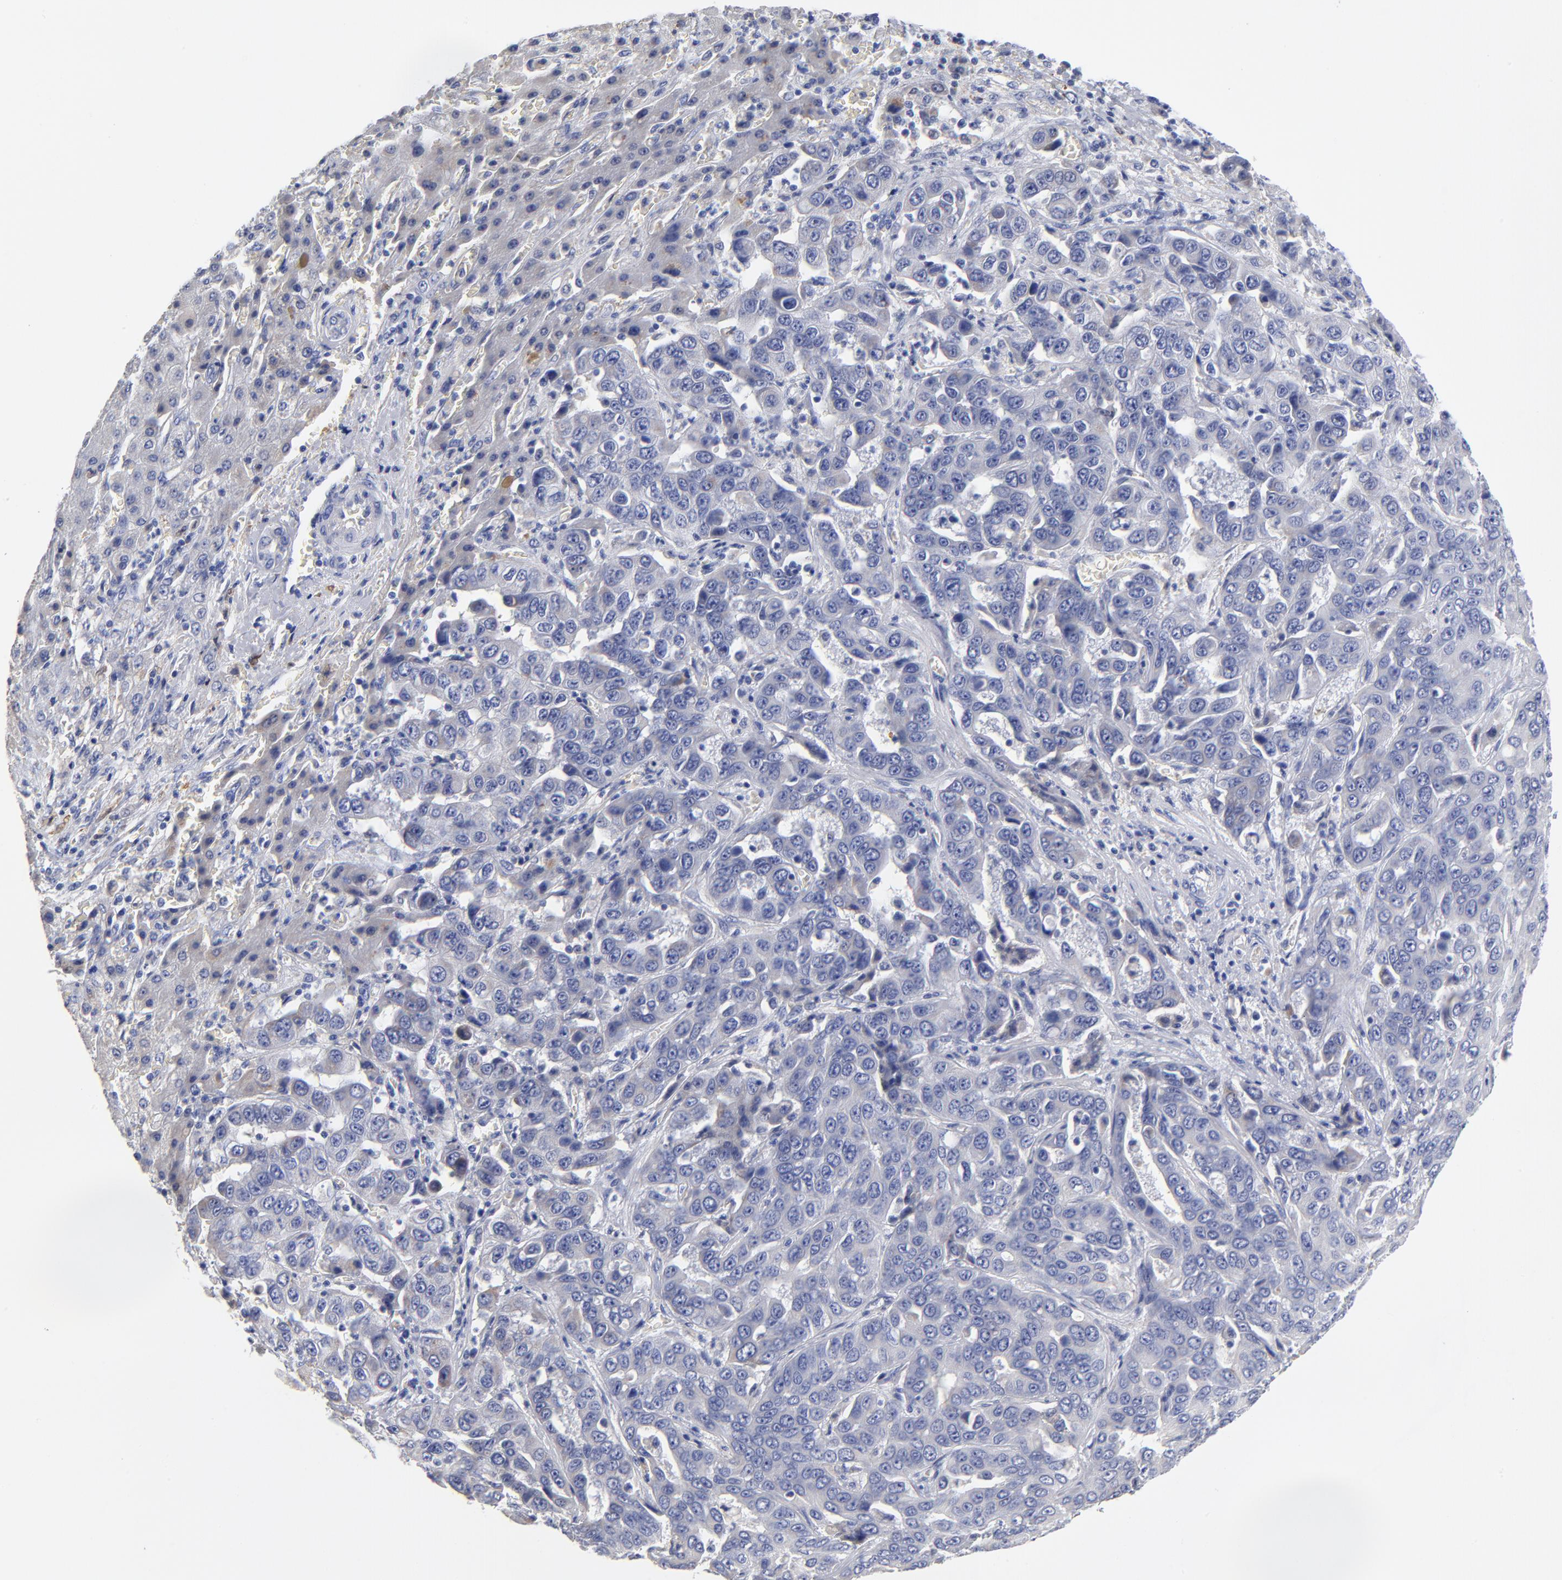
{"staining": {"intensity": "negative", "quantity": "none", "location": "none"}, "tissue": "liver cancer", "cell_type": "Tumor cells", "image_type": "cancer", "snomed": [{"axis": "morphology", "description": "Cholangiocarcinoma"}, {"axis": "topography", "description": "Liver"}], "caption": "Human liver cancer (cholangiocarcinoma) stained for a protein using immunohistochemistry shows no positivity in tumor cells.", "gene": "PTP4A1", "patient": {"sex": "female", "age": 52}}